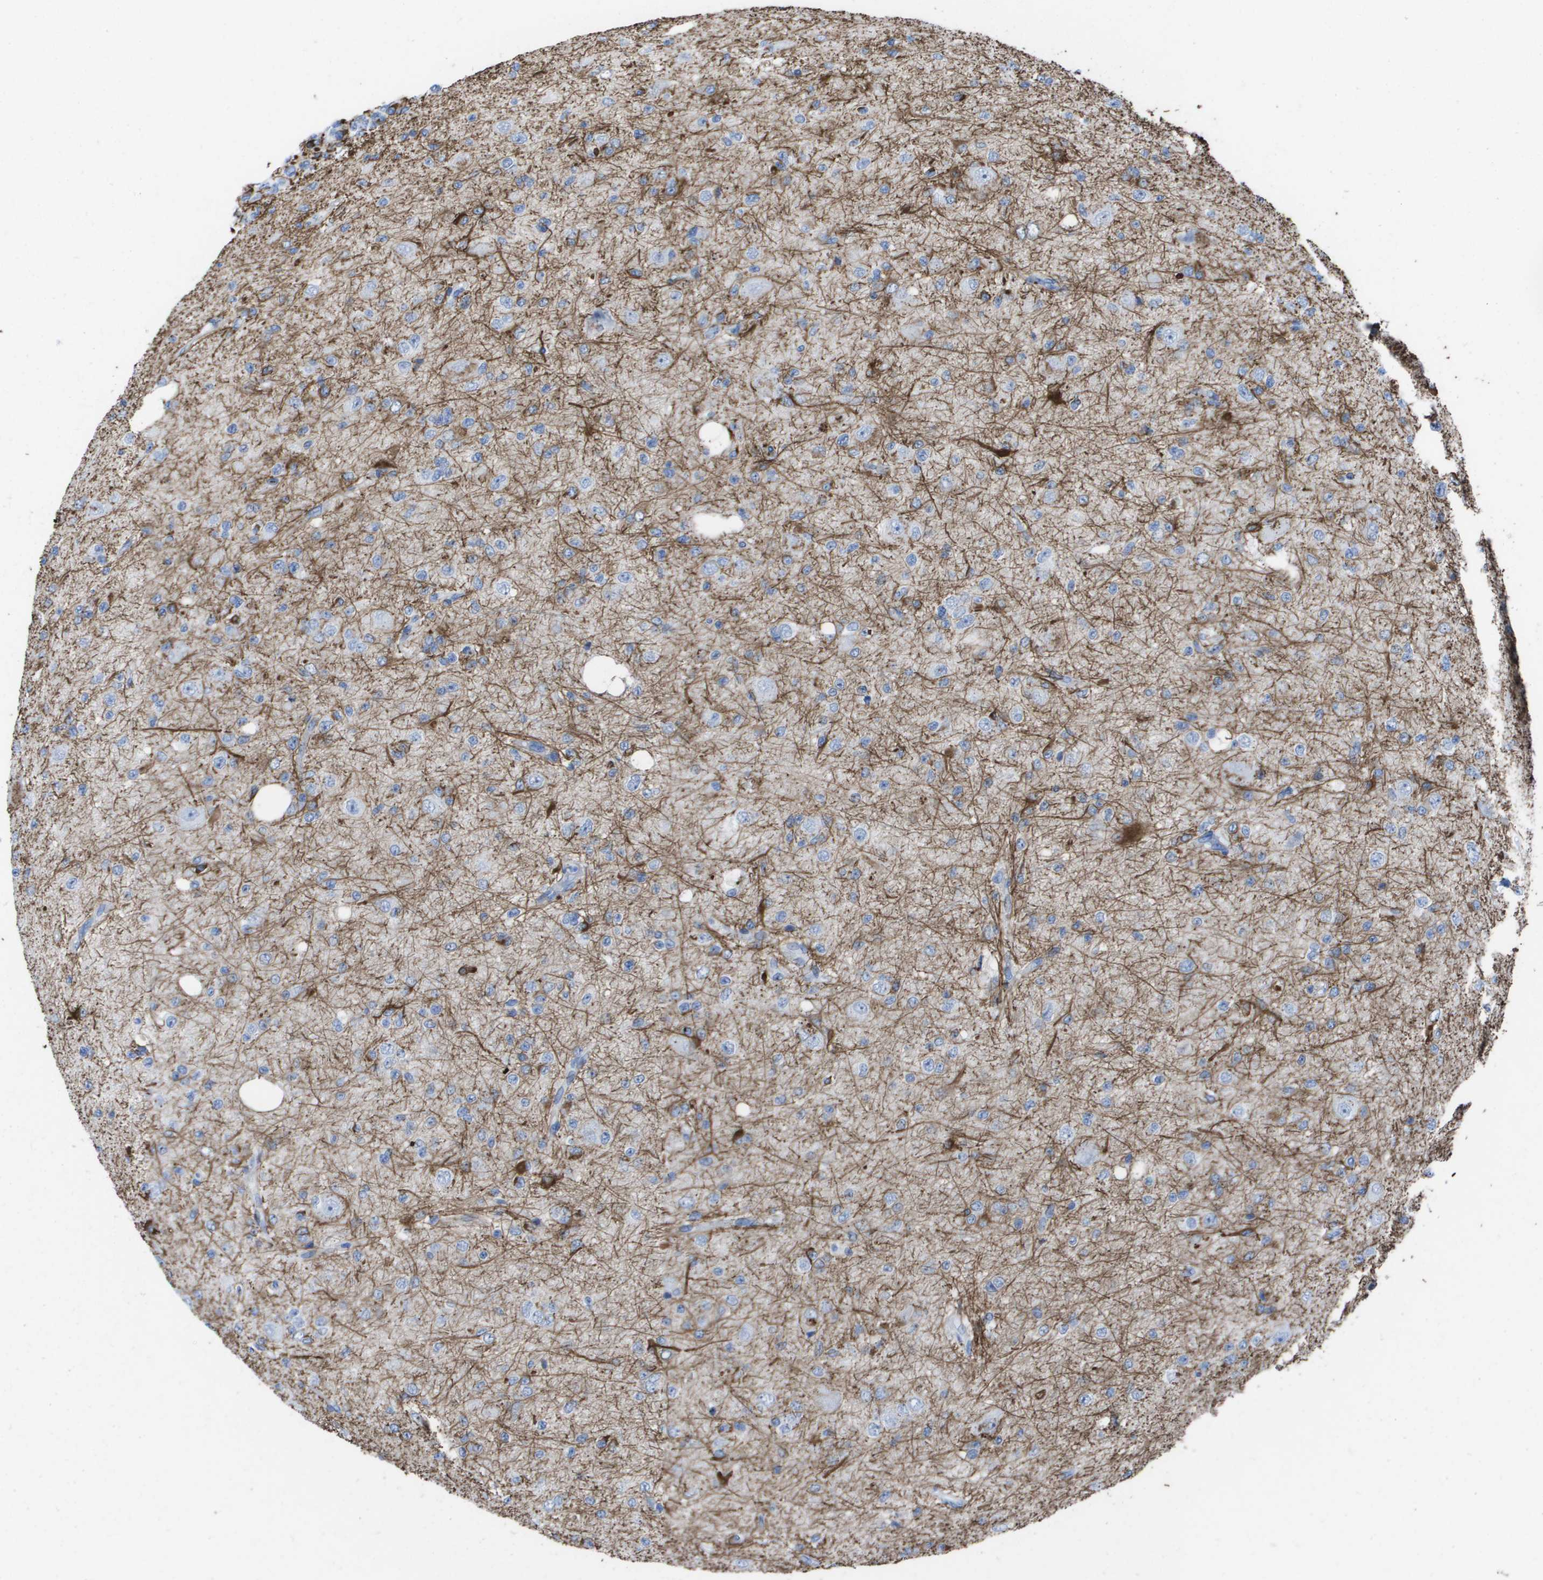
{"staining": {"intensity": "negative", "quantity": "none", "location": "none"}, "tissue": "glioma", "cell_type": "Tumor cells", "image_type": "cancer", "snomed": [{"axis": "morphology", "description": "Glioma, malignant, High grade"}, {"axis": "topography", "description": "pancreas cauda"}], "caption": "The immunohistochemistry (IHC) histopathology image has no significant expression in tumor cells of glioma tissue. (DAB immunohistochemistry (IHC) with hematoxylin counter stain).", "gene": "KCNA3", "patient": {"sex": "male", "age": 60}}